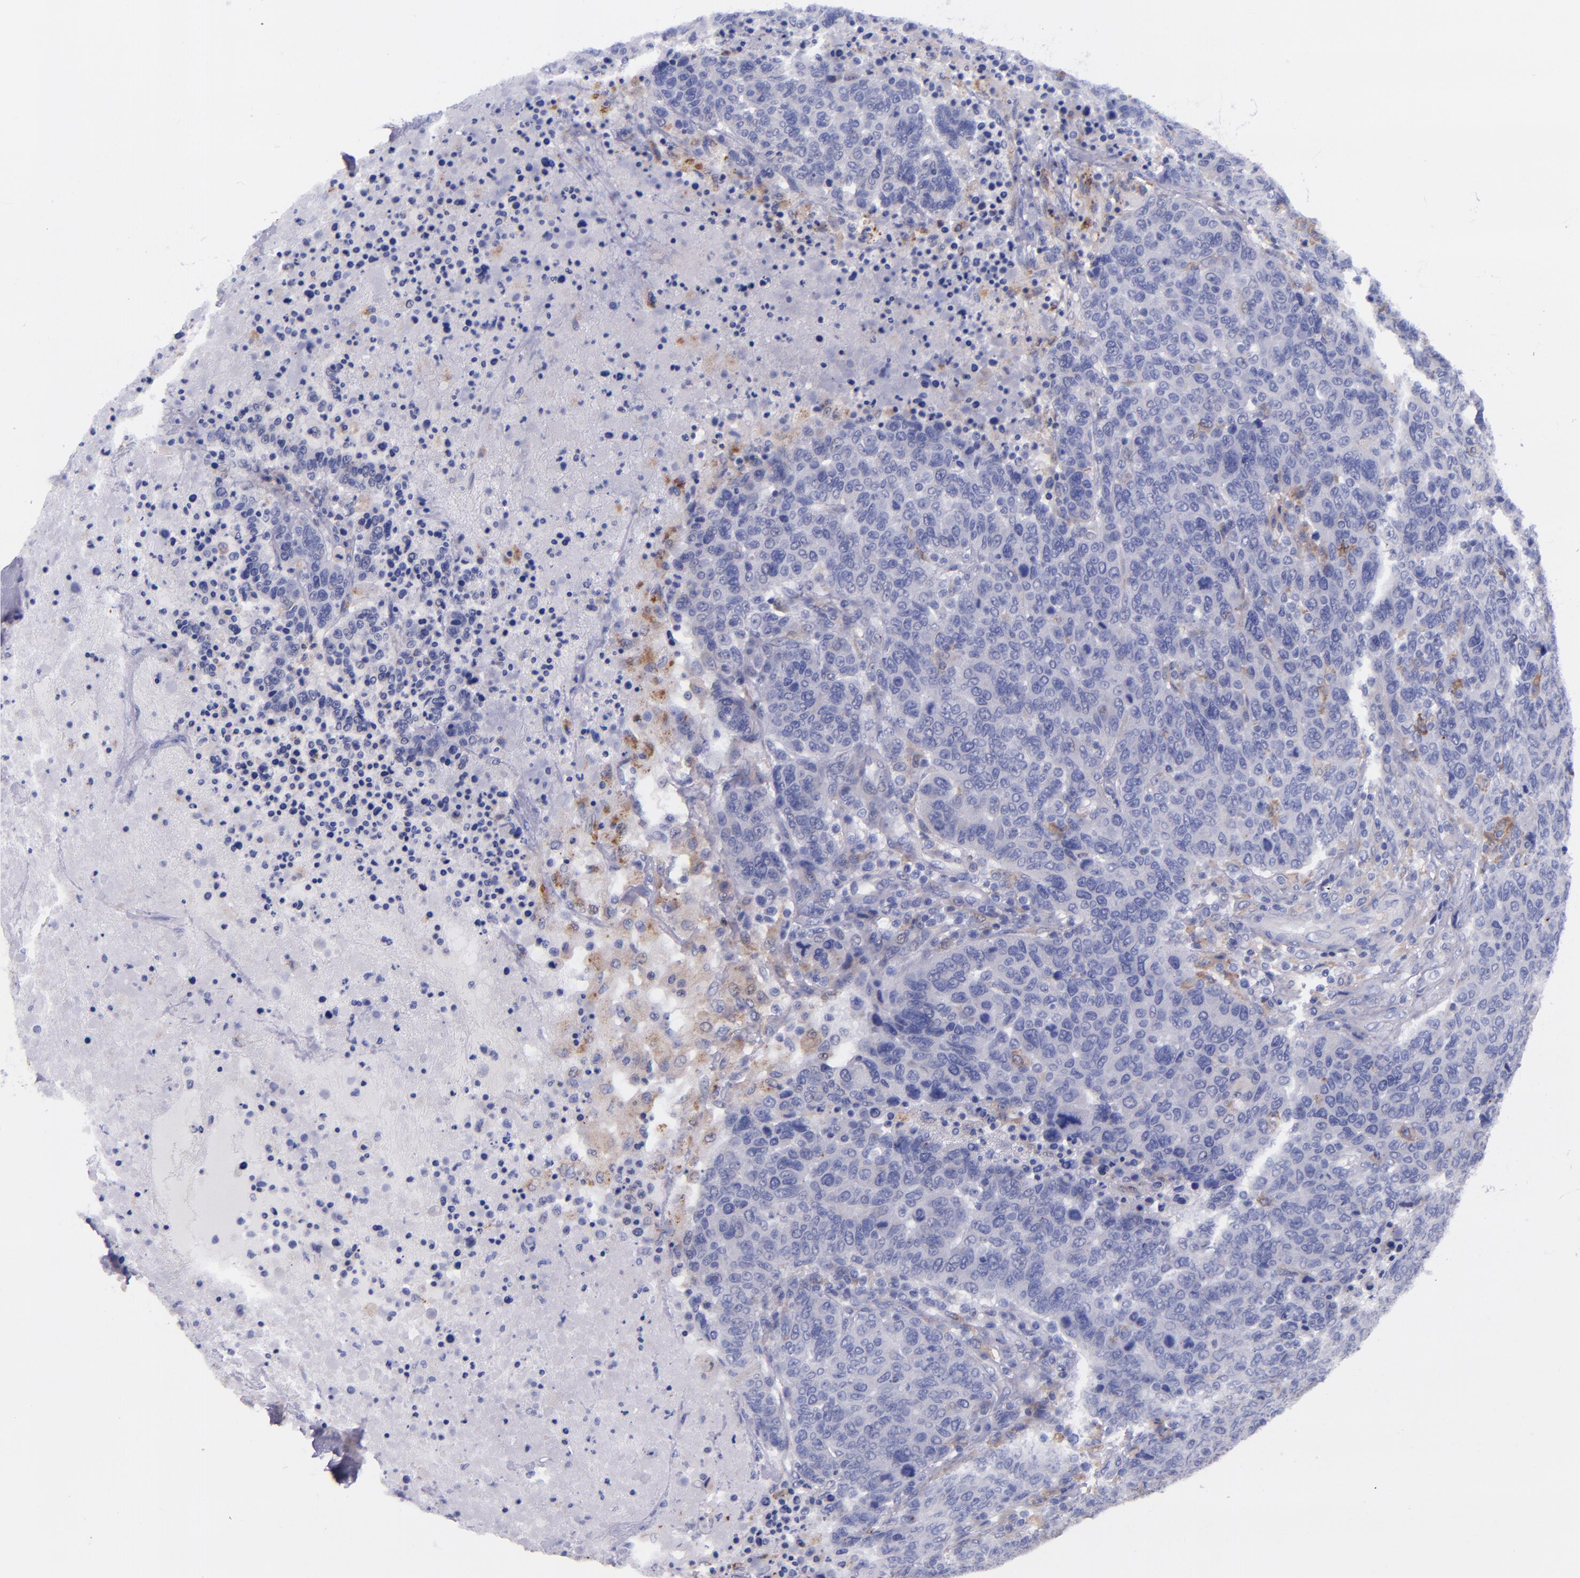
{"staining": {"intensity": "negative", "quantity": "none", "location": "none"}, "tissue": "breast cancer", "cell_type": "Tumor cells", "image_type": "cancer", "snomed": [{"axis": "morphology", "description": "Duct carcinoma"}, {"axis": "topography", "description": "Breast"}], "caption": "Protein analysis of invasive ductal carcinoma (breast) shows no significant expression in tumor cells. (Stains: DAB immunohistochemistry with hematoxylin counter stain, Microscopy: brightfield microscopy at high magnification).", "gene": "IVL", "patient": {"sex": "female", "age": 37}}